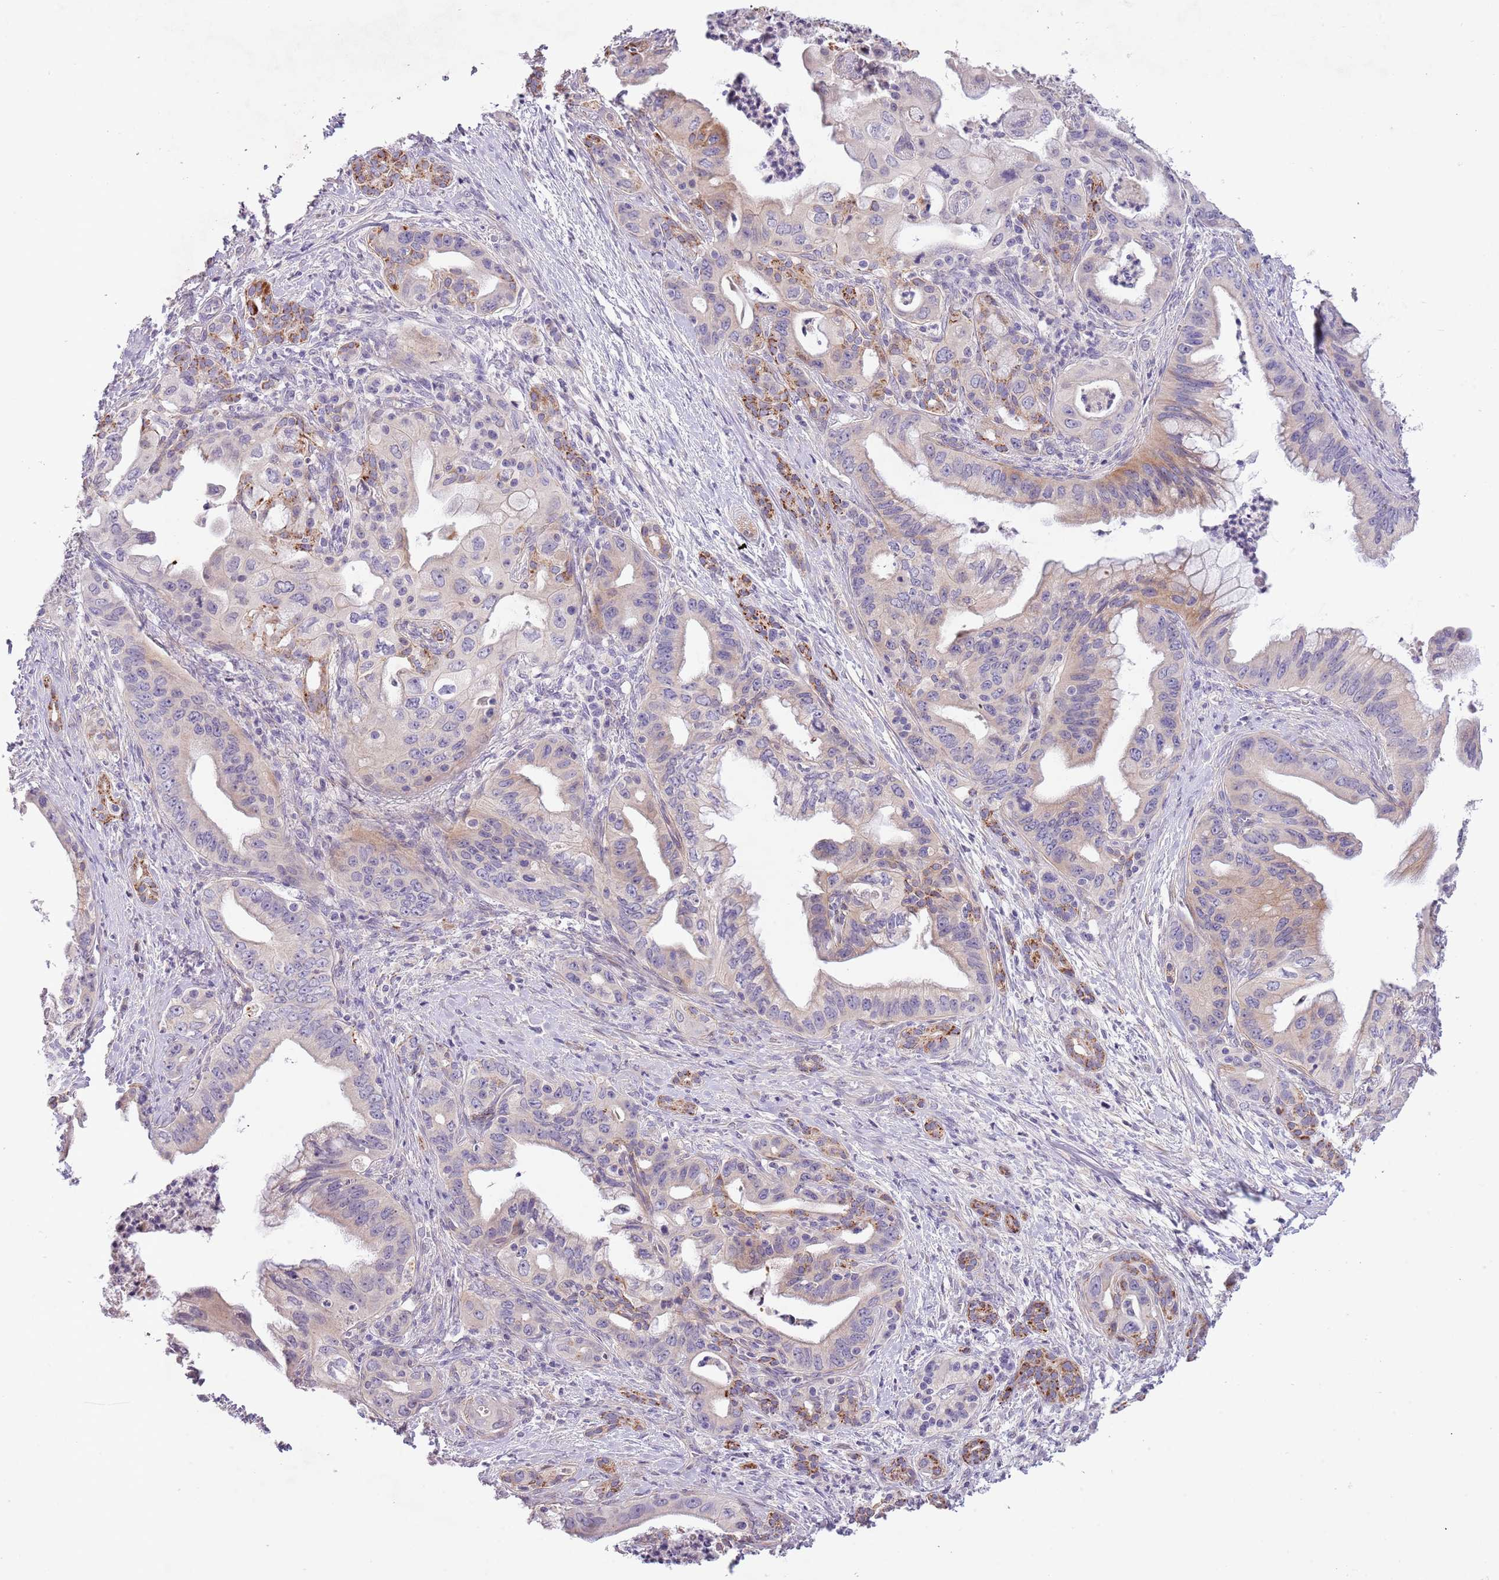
{"staining": {"intensity": "negative", "quantity": "none", "location": "none"}, "tissue": "pancreatic cancer", "cell_type": "Tumor cells", "image_type": "cancer", "snomed": [{"axis": "morphology", "description": "Adenocarcinoma, NOS"}, {"axis": "topography", "description": "Pancreas"}], "caption": "A micrograph of pancreatic cancer (adenocarcinoma) stained for a protein reveals no brown staining in tumor cells. (Immunohistochemistry (ihc), brightfield microscopy, high magnification).", "gene": "ZNF658", "patient": {"sex": "male", "age": 58}}